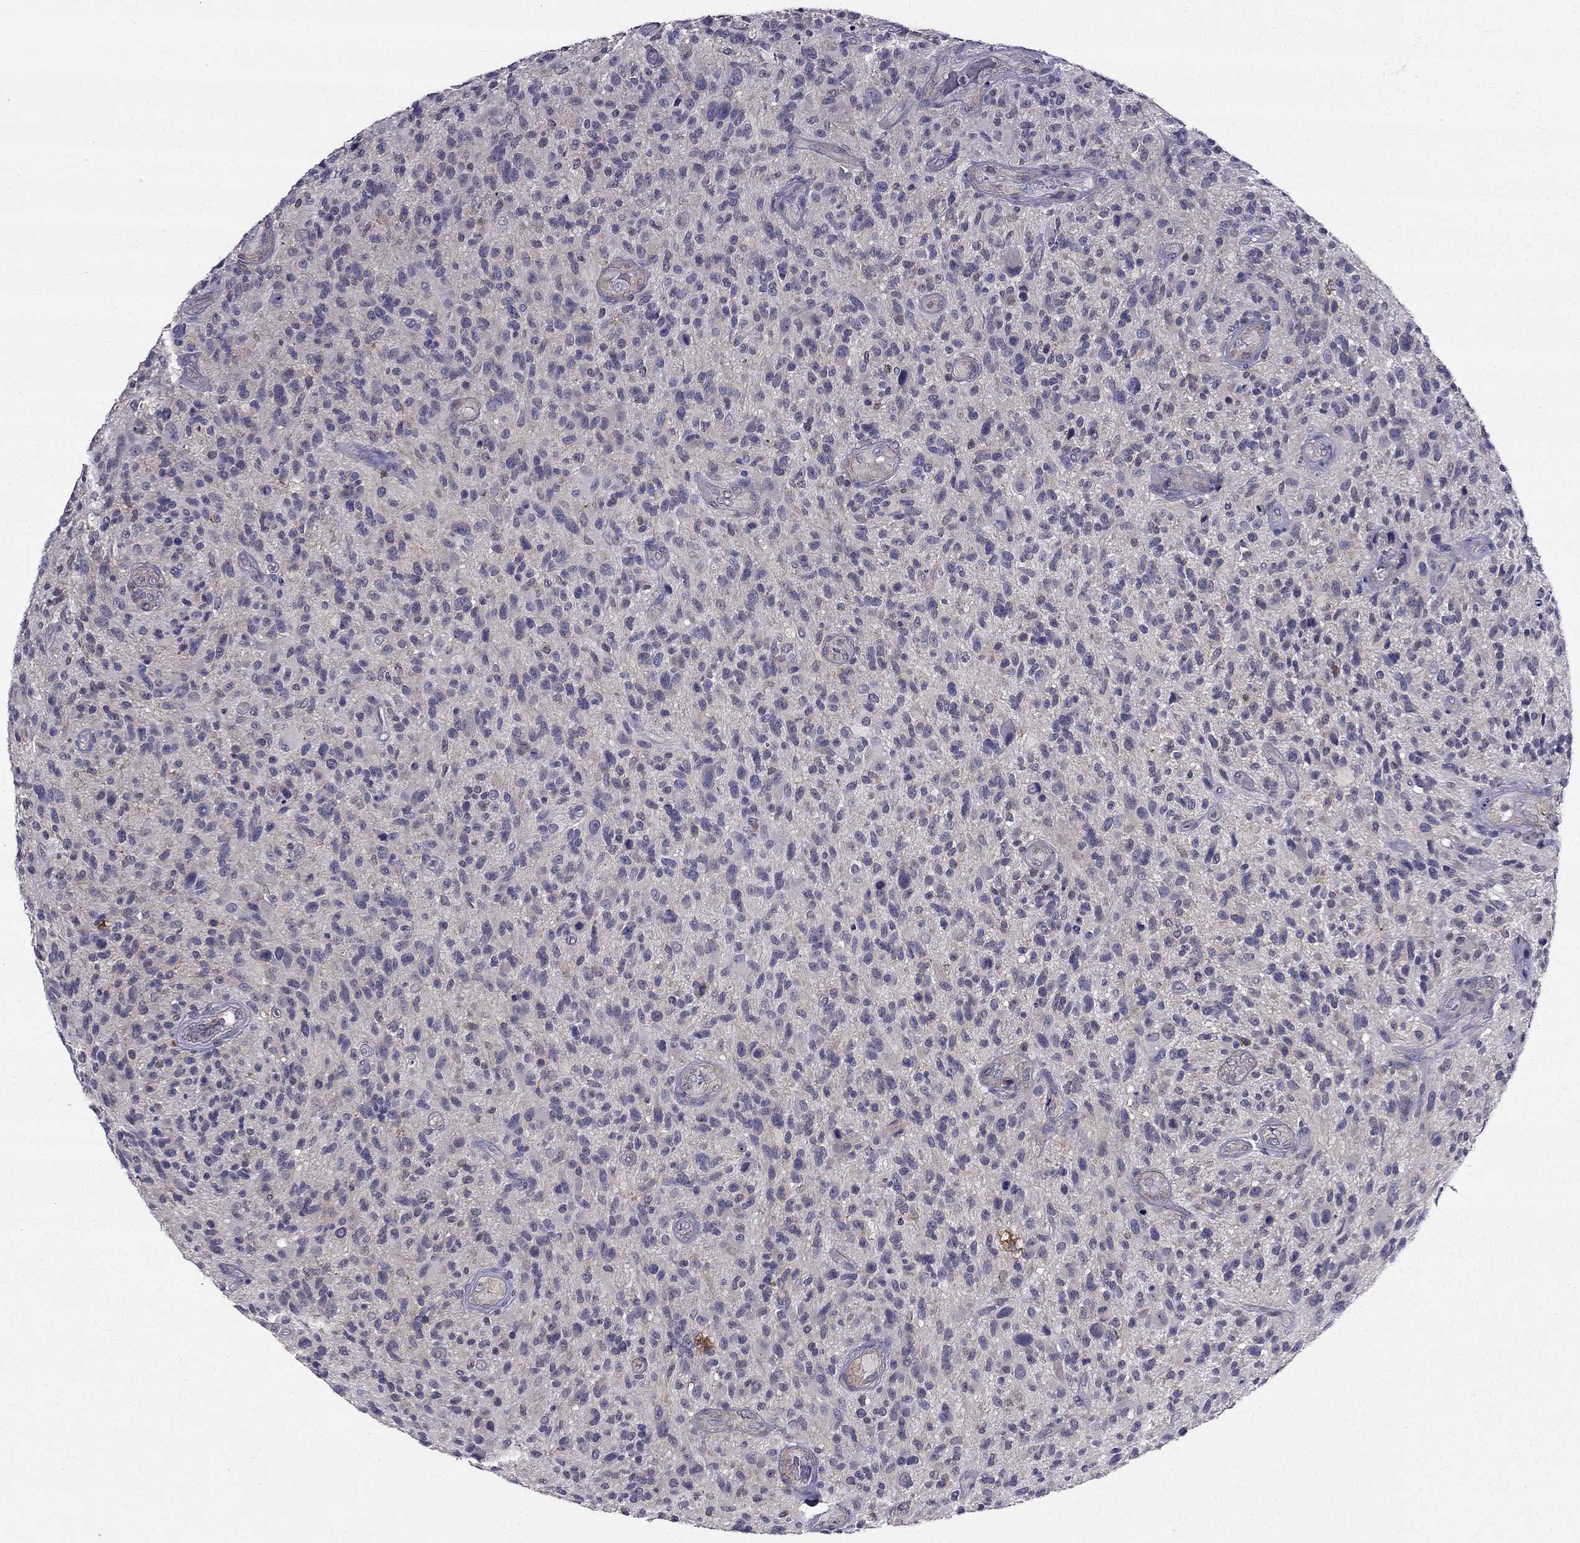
{"staining": {"intensity": "negative", "quantity": "none", "location": "none"}, "tissue": "glioma", "cell_type": "Tumor cells", "image_type": "cancer", "snomed": [{"axis": "morphology", "description": "Glioma, malignant, High grade"}, {"axis": "topography", "description": "Brain"}], "caption": "A photomicrograph of human malignant glioma (high-grade) is negative for staining in tumor cells.", "gene": "AAK1", "patient": {"sex": "male", "age": 47}}